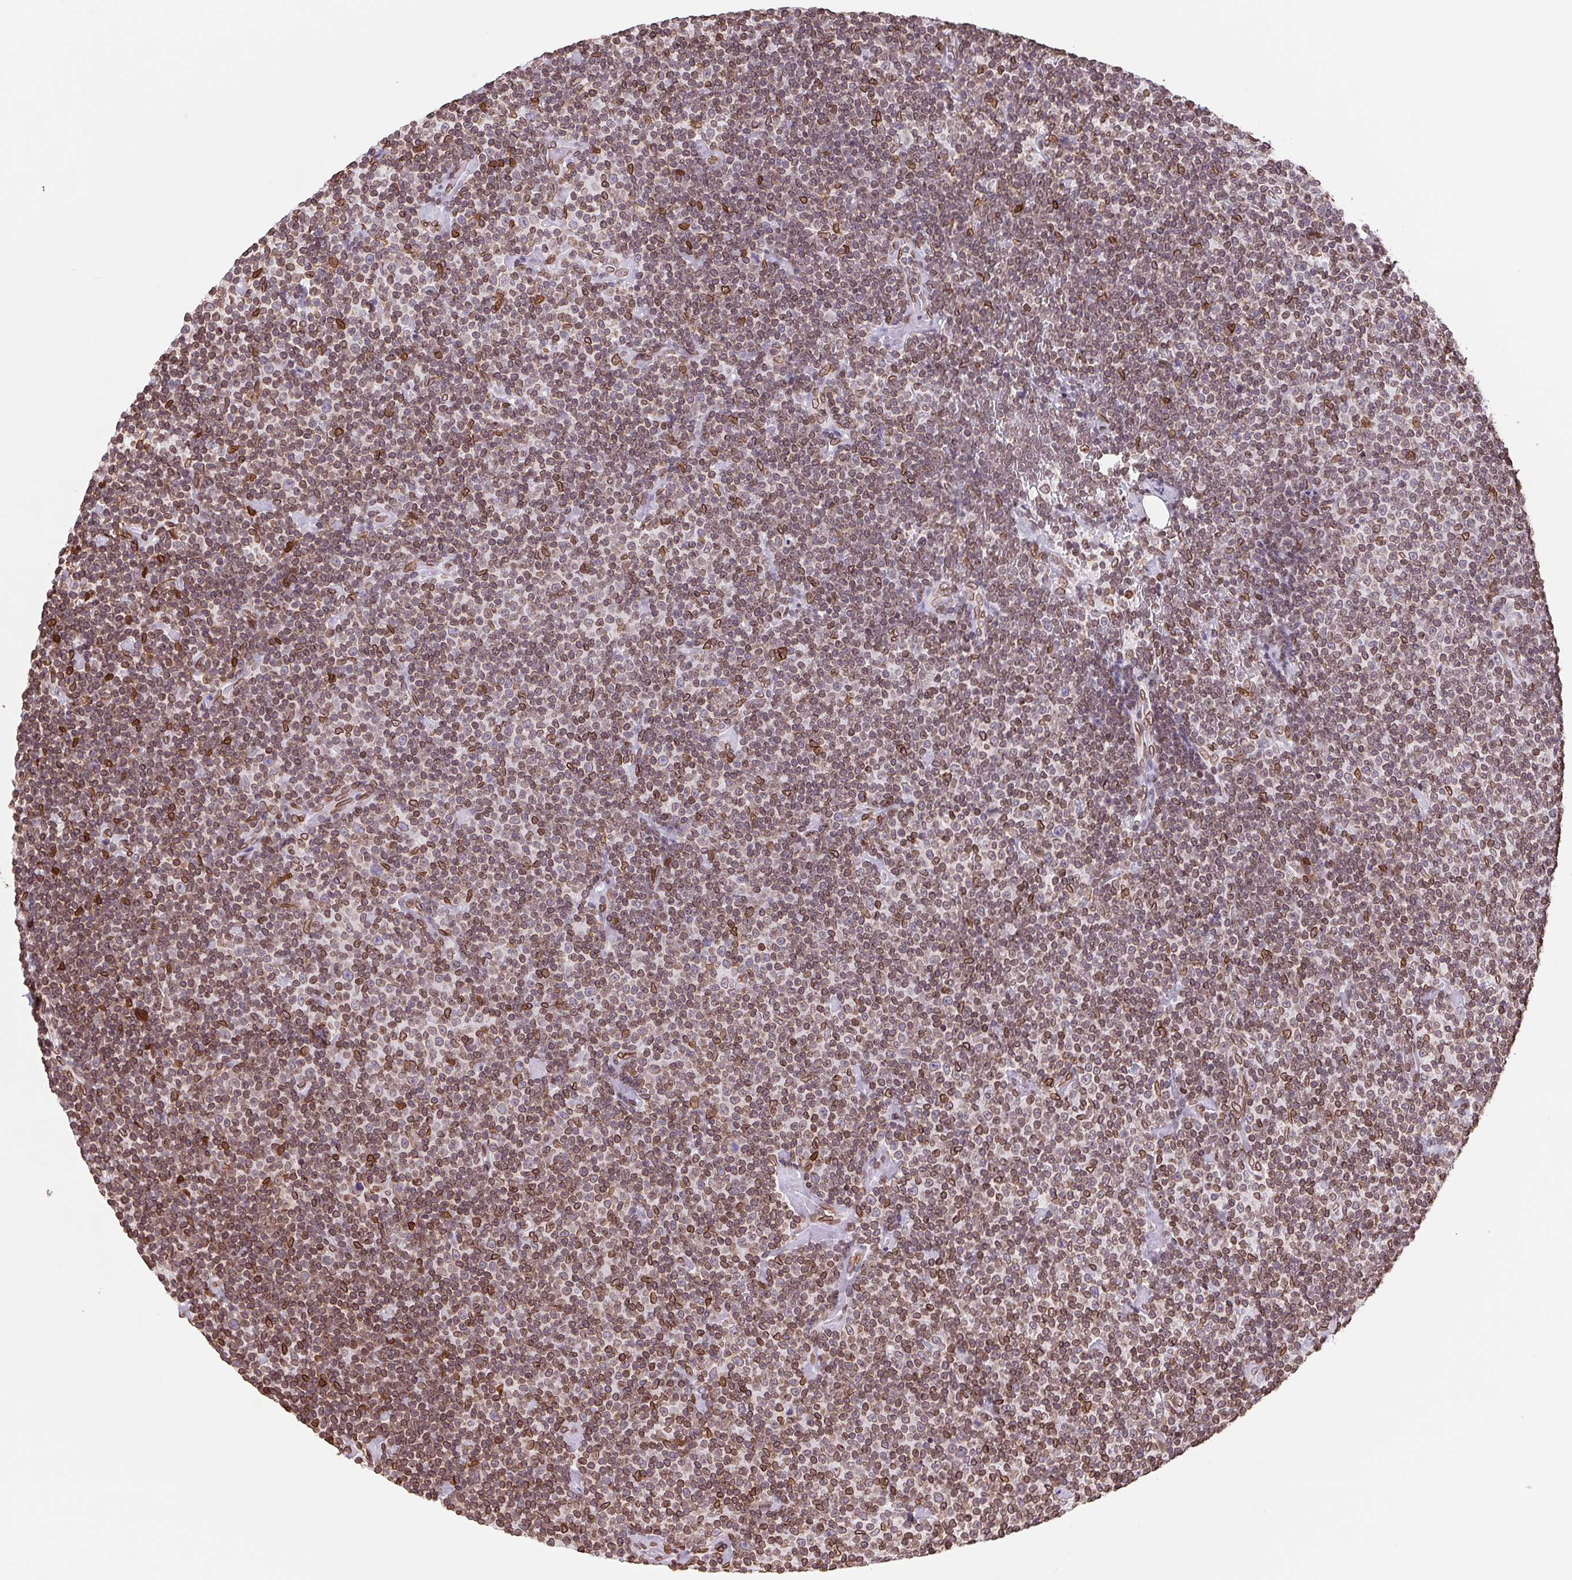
{"staining": {"intensity": "moderate", "quantity": ">75%", "location": "cytoplasmic/membranous,nuclear"}, "tissue": "lymphoma", "cell_type": "Tumor cells", "image_type": "cancer", "snomed": [{"axis": "morphology", "description": "Malignant lymphoma, non-Hodgkin's type, Low grade"}, {"axis": "topography", "description": "Lymph node"}], "caption": "Immunohistochemistry (IHC) histopathology image of neoplastic tissue: human low-grade malignant lymphoma, non-Hodgkin's type stained using immunohistochemistry (IHC) displays medium levels of moderate protein expression localized specifically in the cytoplasmic/membranous and nuclear of tumor cells, appearing as a cytoplasmic/membranous and nuclear brown color.", "gene": "LMNB2", "patient": {"sex": "male", "age": 81}}